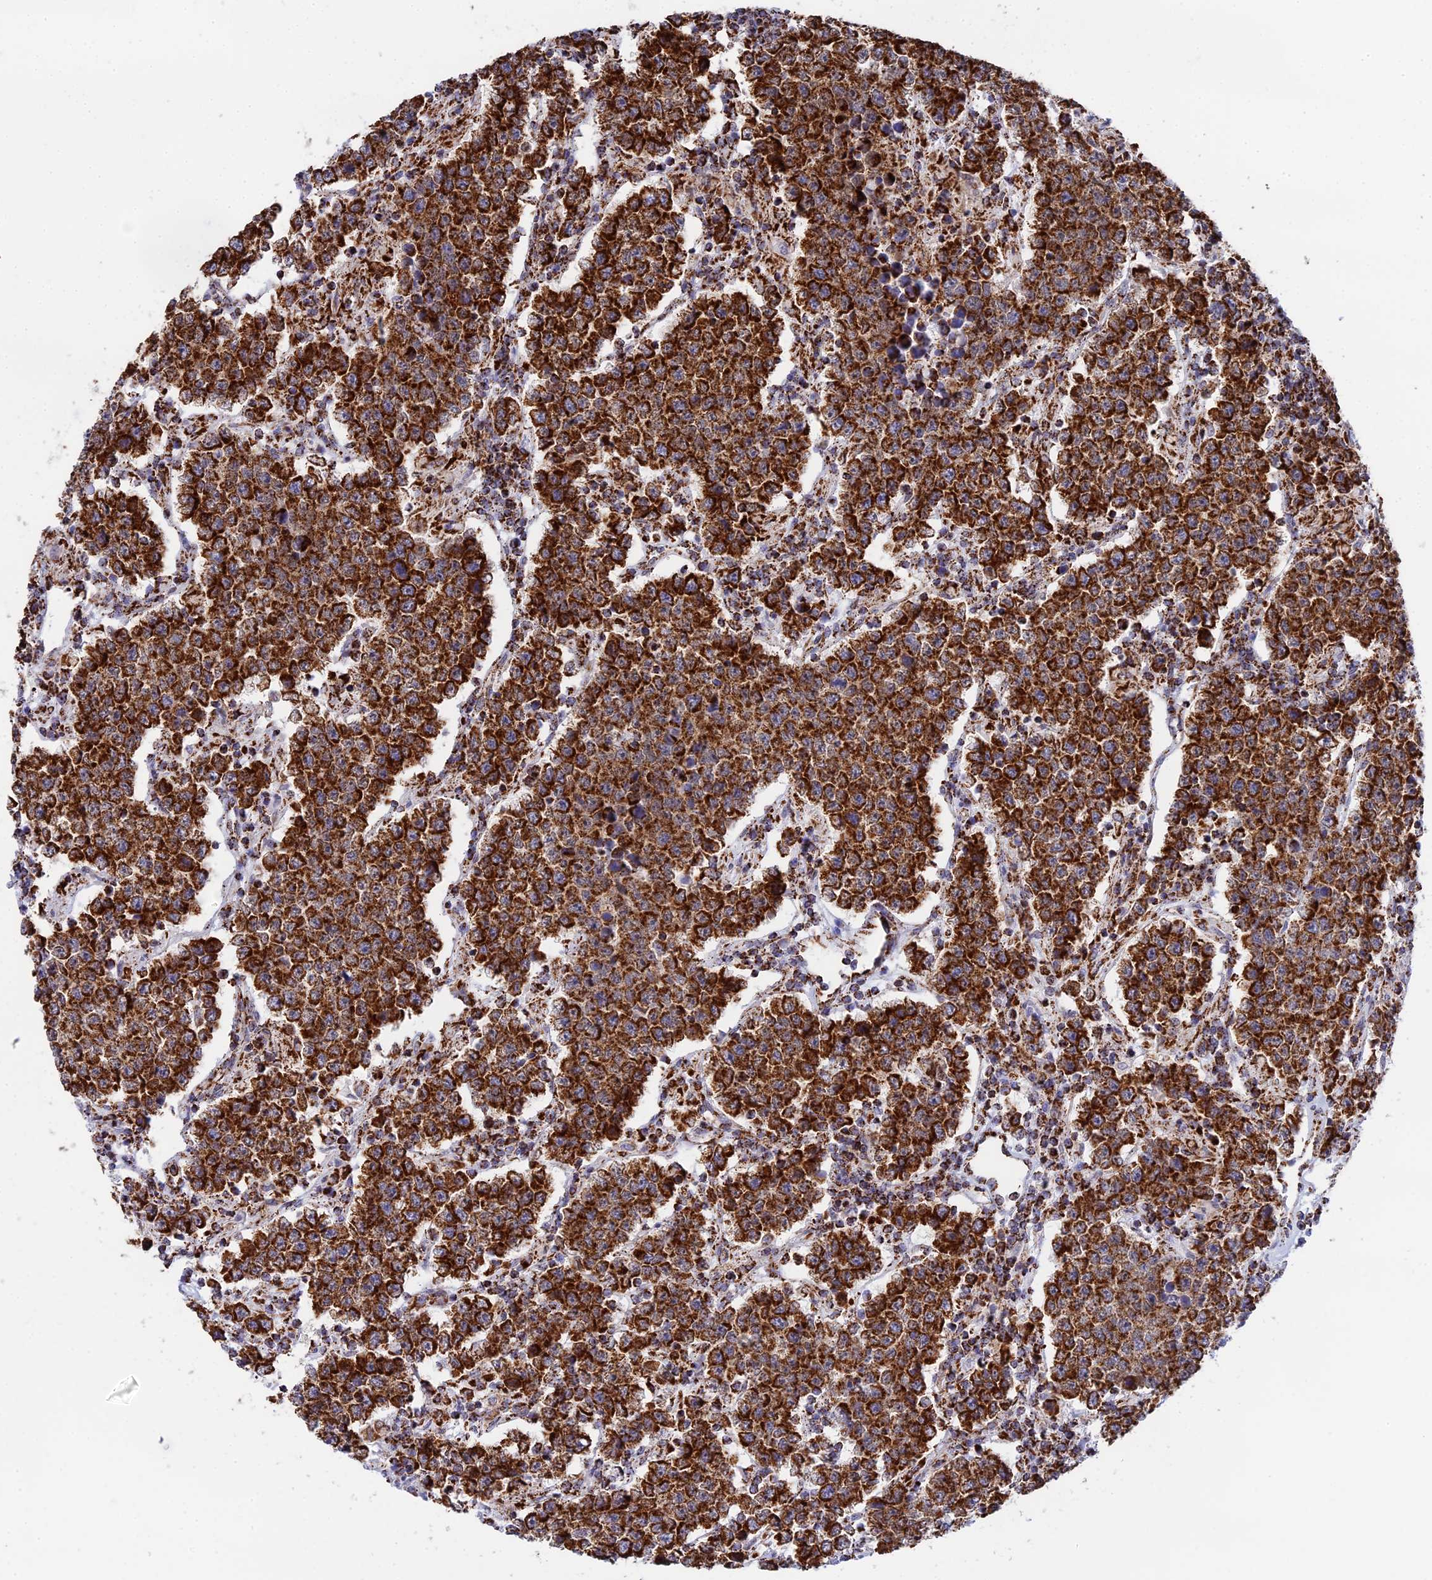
{"staining": {"intensity": "strong", "quantity": ">75%", "location": "cytoplasmic/membranous"}, "tissue": "testis cancer", "cell_type": "Tumor cells", "image_type": "cancer", "snomed": [{"axis": "morphology", "description": "Normal tissue, NOS"}, {"axis": "morphology", "description": "Urothelial carcinoma, High grade"}, {"axis": "morphology", "description": "Seminoma, NOS"}, {"axis": "morphology", "description": "Carcinoma, Embryonal, NOS"}, {"axis": "topography", "description": "Urinary bladder"}, {"axis": "topography", "description": "Testis"}], "caption": "Immunohistochemistry (IHC) (DAB (3,3'-diaminobenzidine)) staining of human embryonal carcinoma (testis) reveals strong cytoplasmic/membranous protein expression in about >75% of tumor cells.", "gene": "CDC16", "patient": {"sex": "male", "age": 41}}